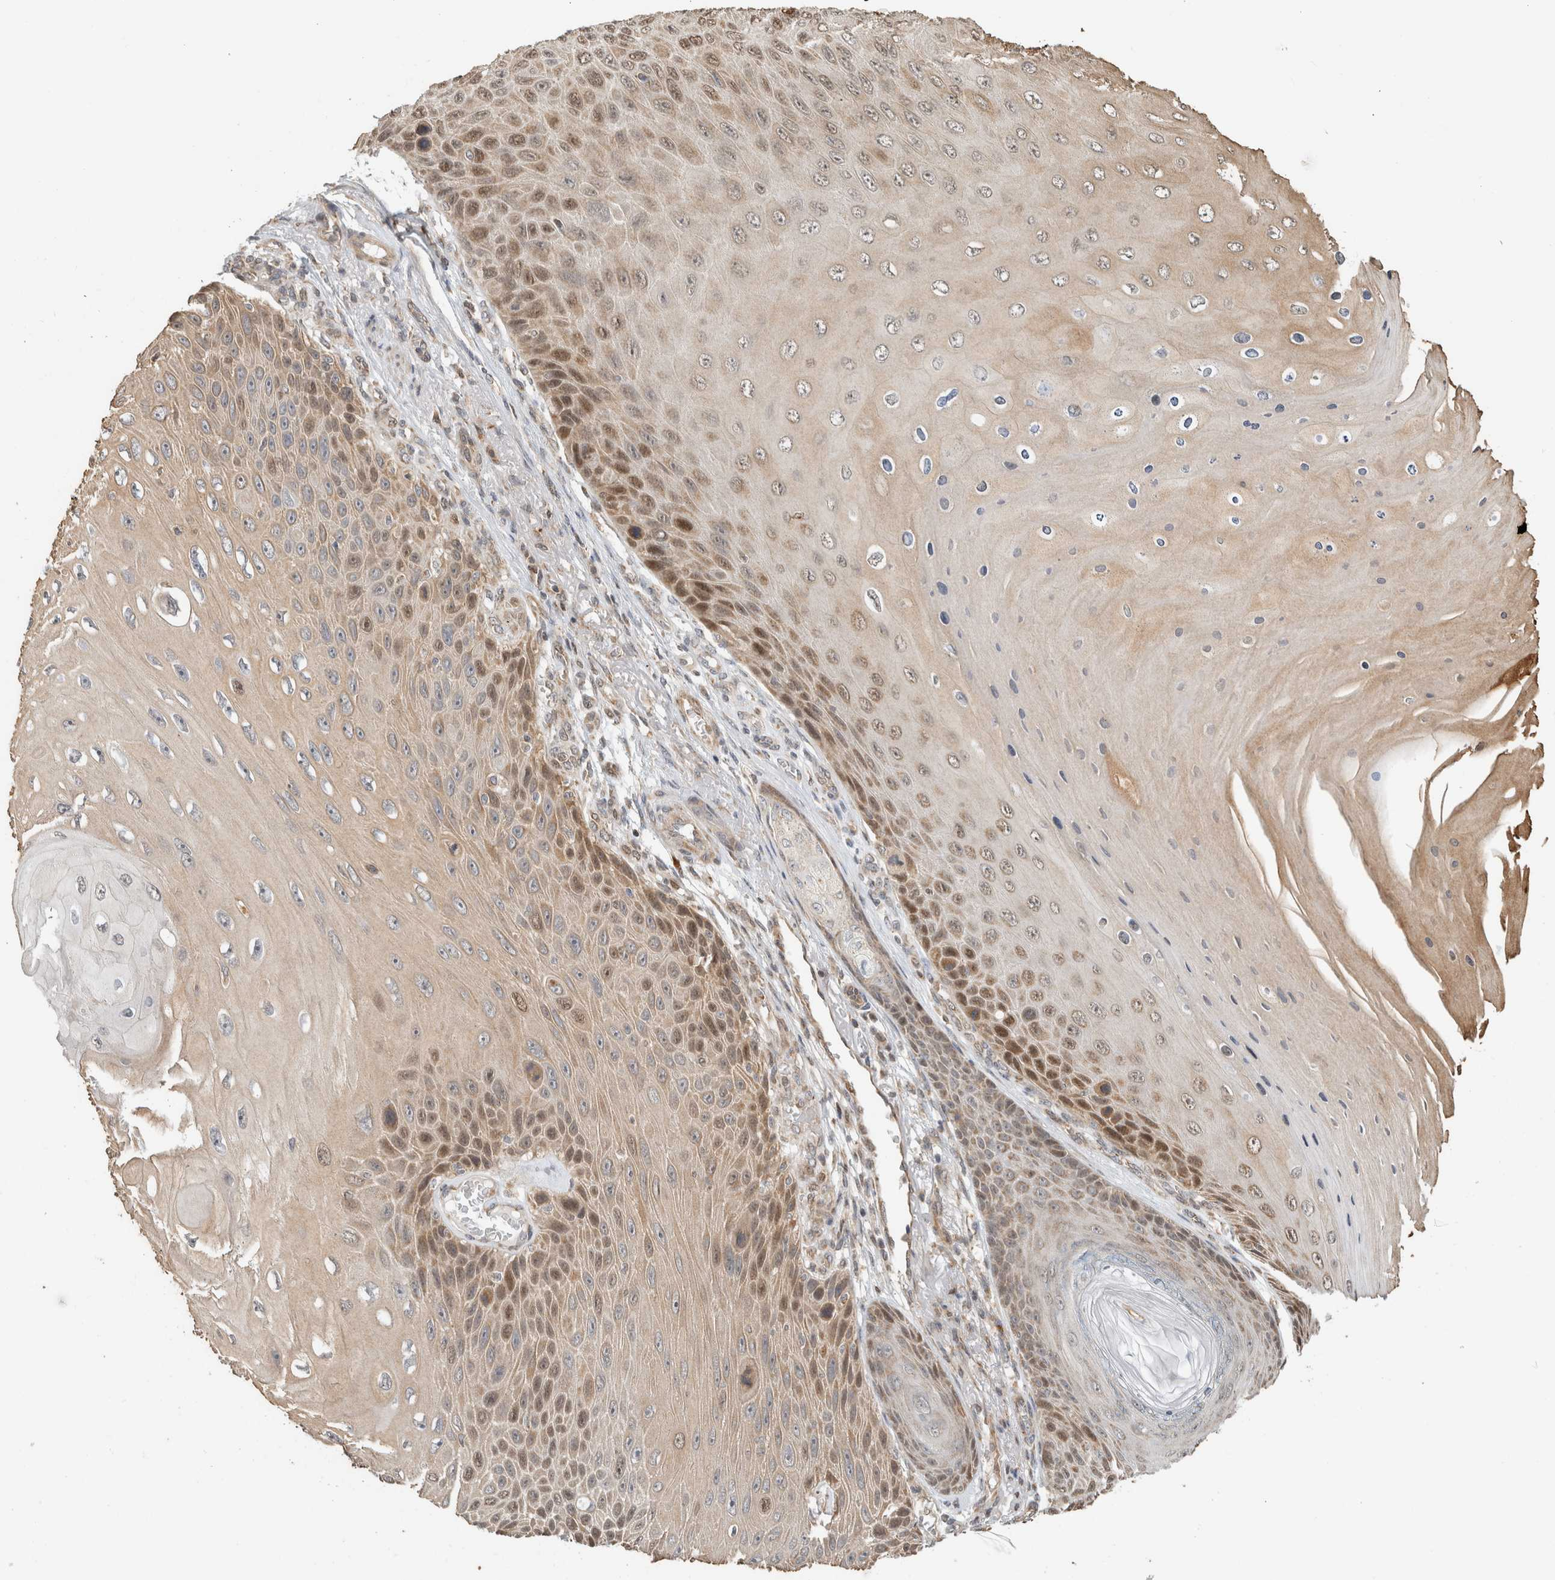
{"staining": {"intensity": "moderate", "quantity": "25%-75%", "location": "nuclear"}, "tissue": "skin cancer", "cell_type": "Tumor cells", "image_type": "cancer", "snomed": [{"axis": "morphology", "description": "Squamous cell carcinoma, NOS"}, {"axis": "topography", "description": "Skin"}], "caption": "DAB immunohistochemical staining of human squamous cell carcinoma (skin) demonstrates moderate nuclear protein staining in approximately 25%-75% of tumor cells.", "gene": "GINS4", "patient": {"sex": "female", "age": 88}}